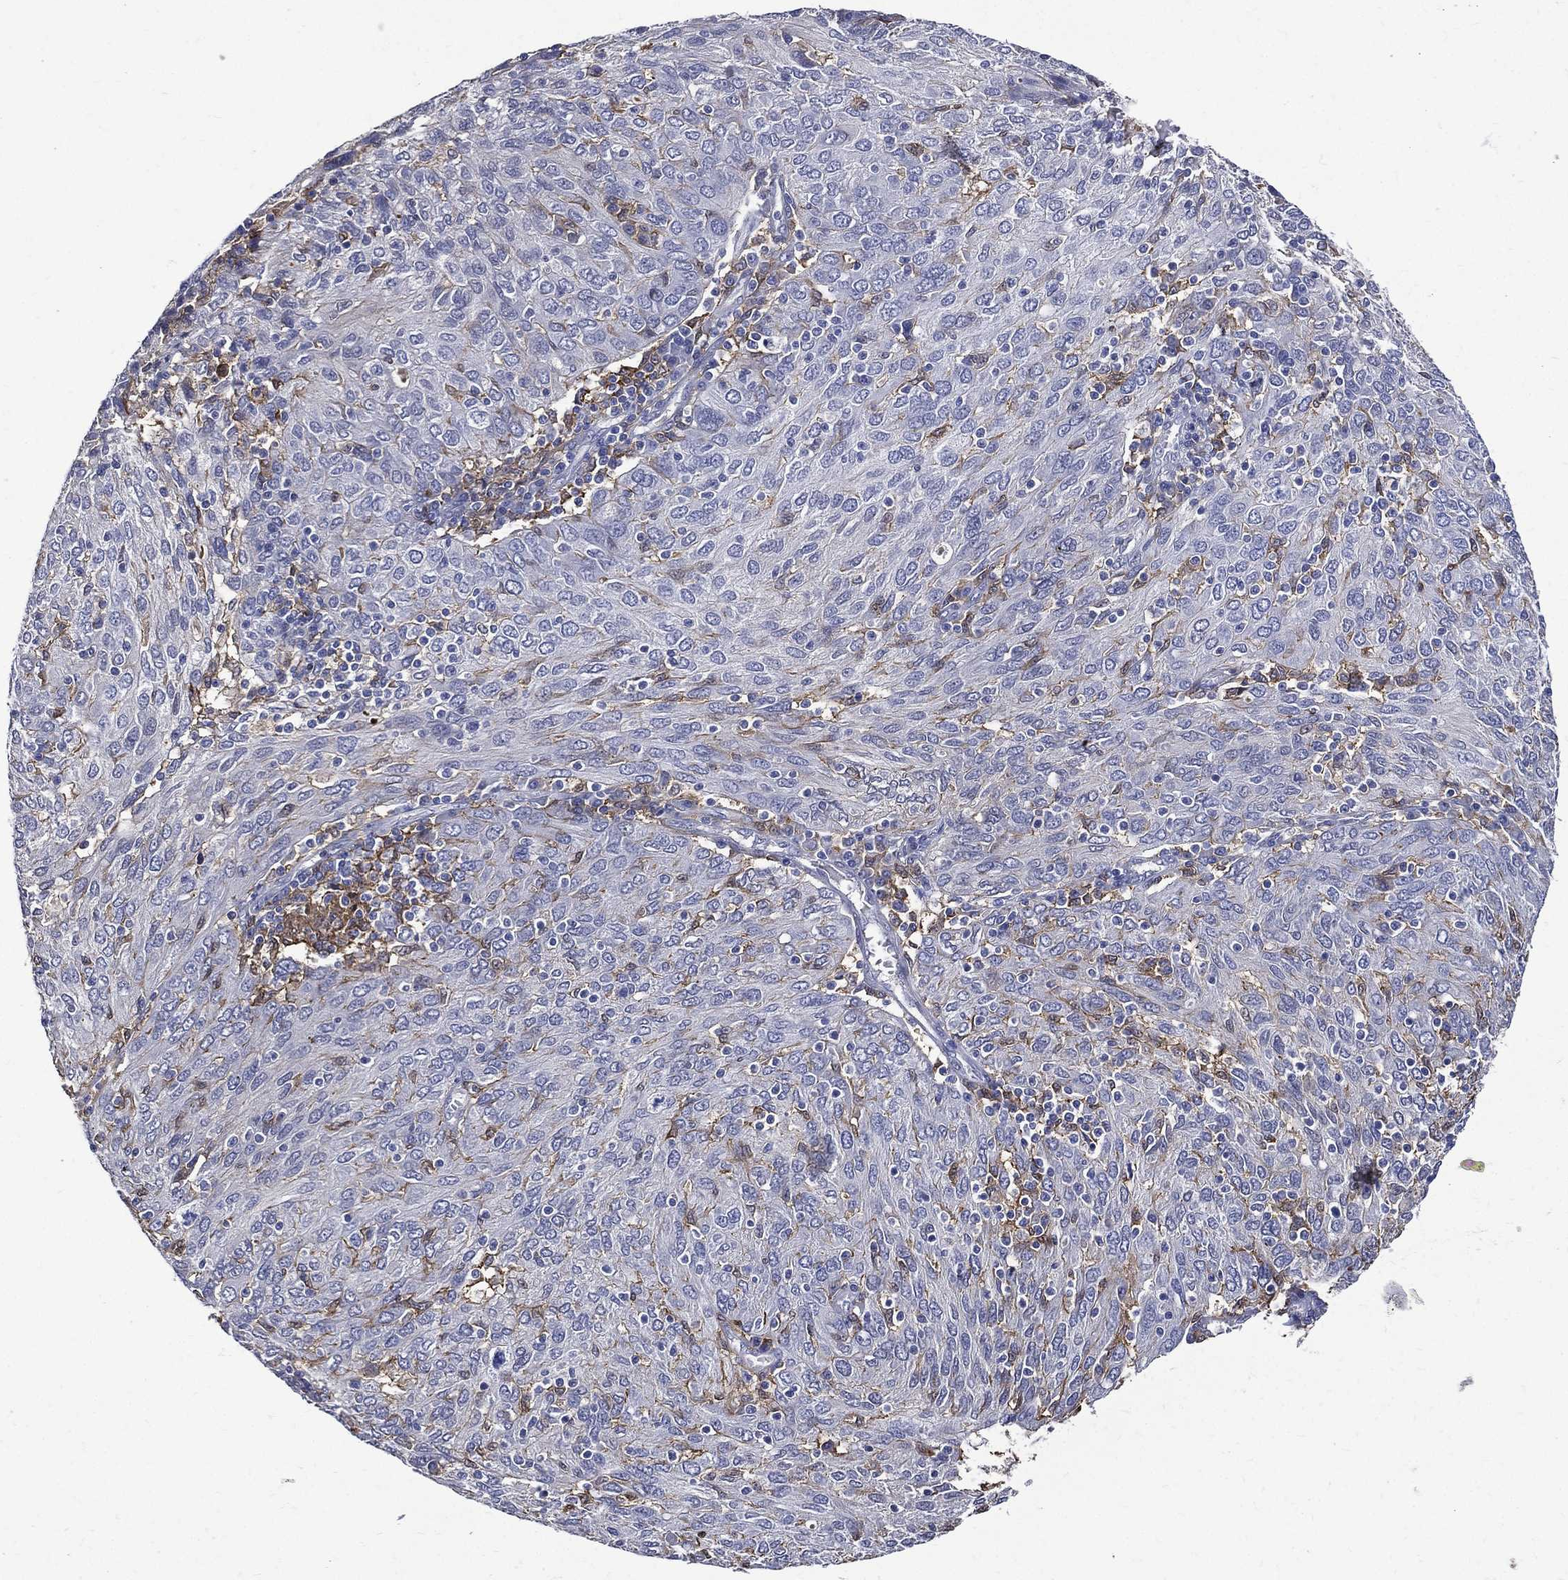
{"staining": {"intensity": "negative", "quantity": "none", "location": "none"}, "tissue": "ovarian cancer", "cell_type": "Tumor cells", "image_type": "cancer", "snomed": [{"axis": "morphology", "description": "Carcinoma, endometroid"}, {"axis": "topography", "description": "Ovary"}], "caption": "A histopathology image of human ovarian cancer is negative for staining in tumor cells.", "gene": "GPR171", "patient": {"sex": "female", "age": 50}}